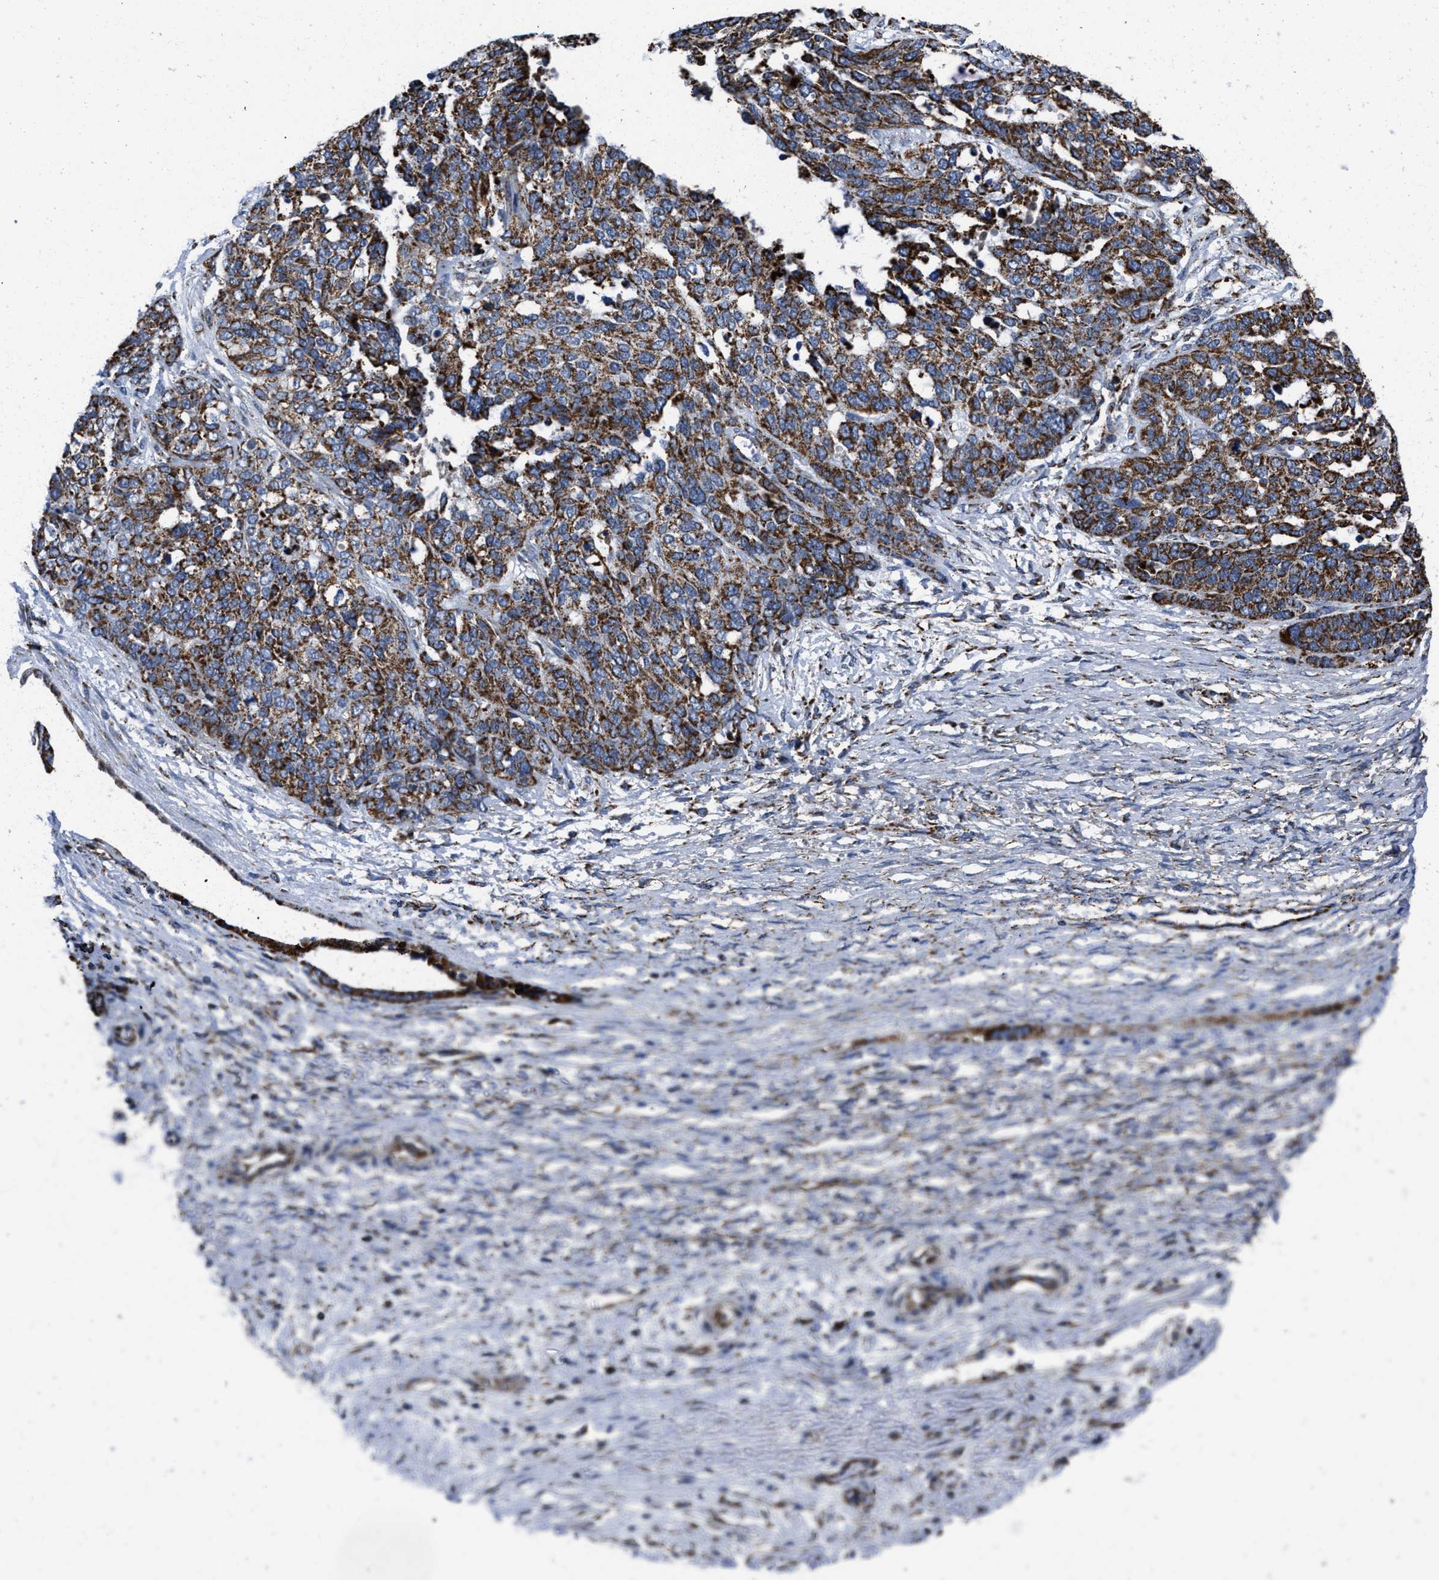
{"staining": {"intensity": "strong", "quantity": ">75%", "location": "cytoplasmic/membranous"}, "tissue": "ovarian cancer", "cell_type": "Tumor cells", "image_type": "cancer", "snomed": [{"axis": "morphology", "description": "Cystadenocarcinoma, serous, NOS"}, {"axis": "topography", "description": "Ovary"}], "caption": "The immunohistochemical stain labels strong cytoplasmic/membranous positivity in tumor cells of ovarian cancer tissue.", "gene": "NSD3", "patient": {"sex": "female", "age": 44}}